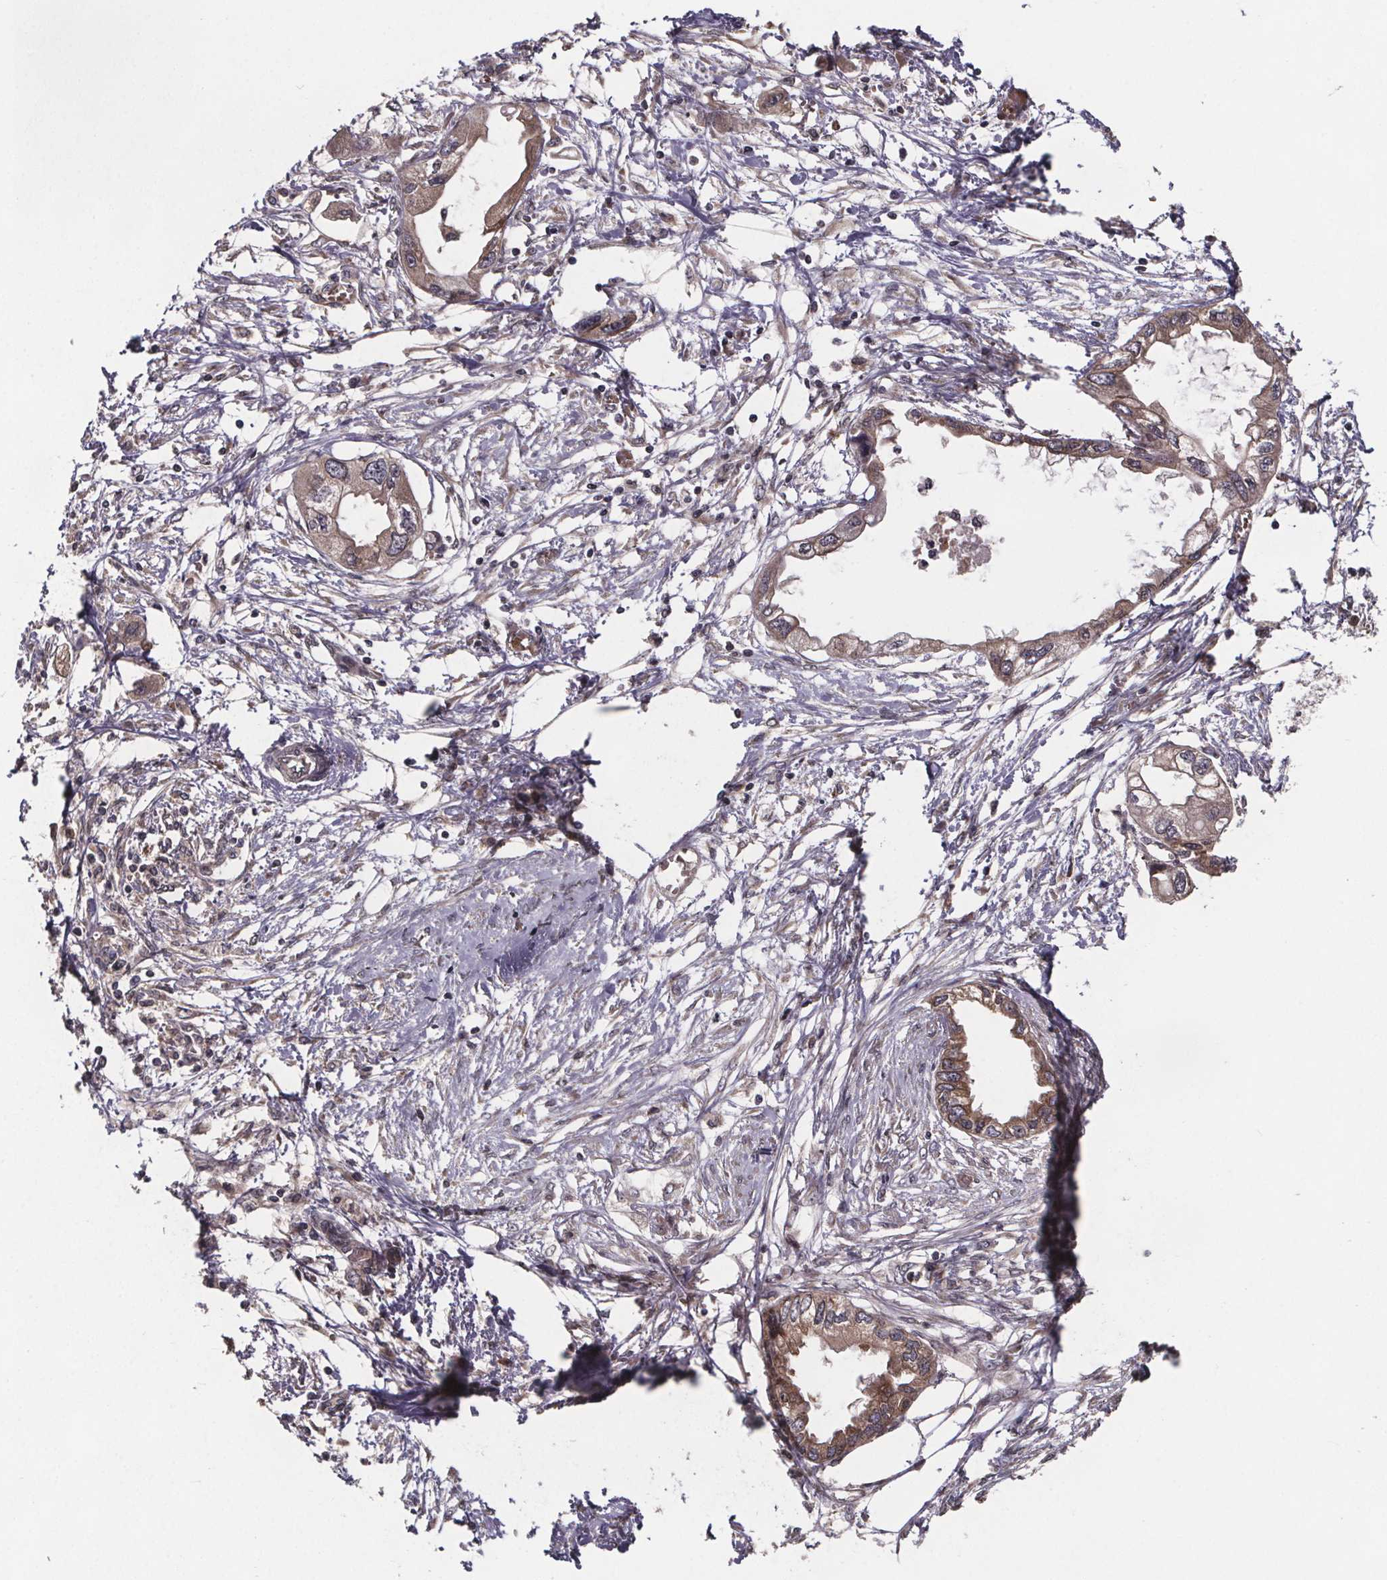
{"staining": {"intensity": "weak", "quantity": ">75%", "location": "cytoplasmic/membranous"}, "tissue": "endometrial cancer", "cell_type": "Tumor cells", "image_type": "cancer", "snomed": [{"axis": "morphology", "description": "Adenocarcinoma, NOS"}, {"axis": "morphology", "description": "Adenocarcinoma, metastatic, NOS"}, {"axis": "topography", "description": "Adipose tissue"}, {"axis": "topography", "description": "Endometrium"}], "caption": "Immunohistochemical staining of metastatic adenocarcinoma (endometrial) shows weak cytoplasmic/membranous protein staining in approximately >75% of tumor cells. (brown staining indicates protein expression, while blue staining denotes nuclei).", "gene": "SAT1", "patient": {"sex": "female", "age": 67}}